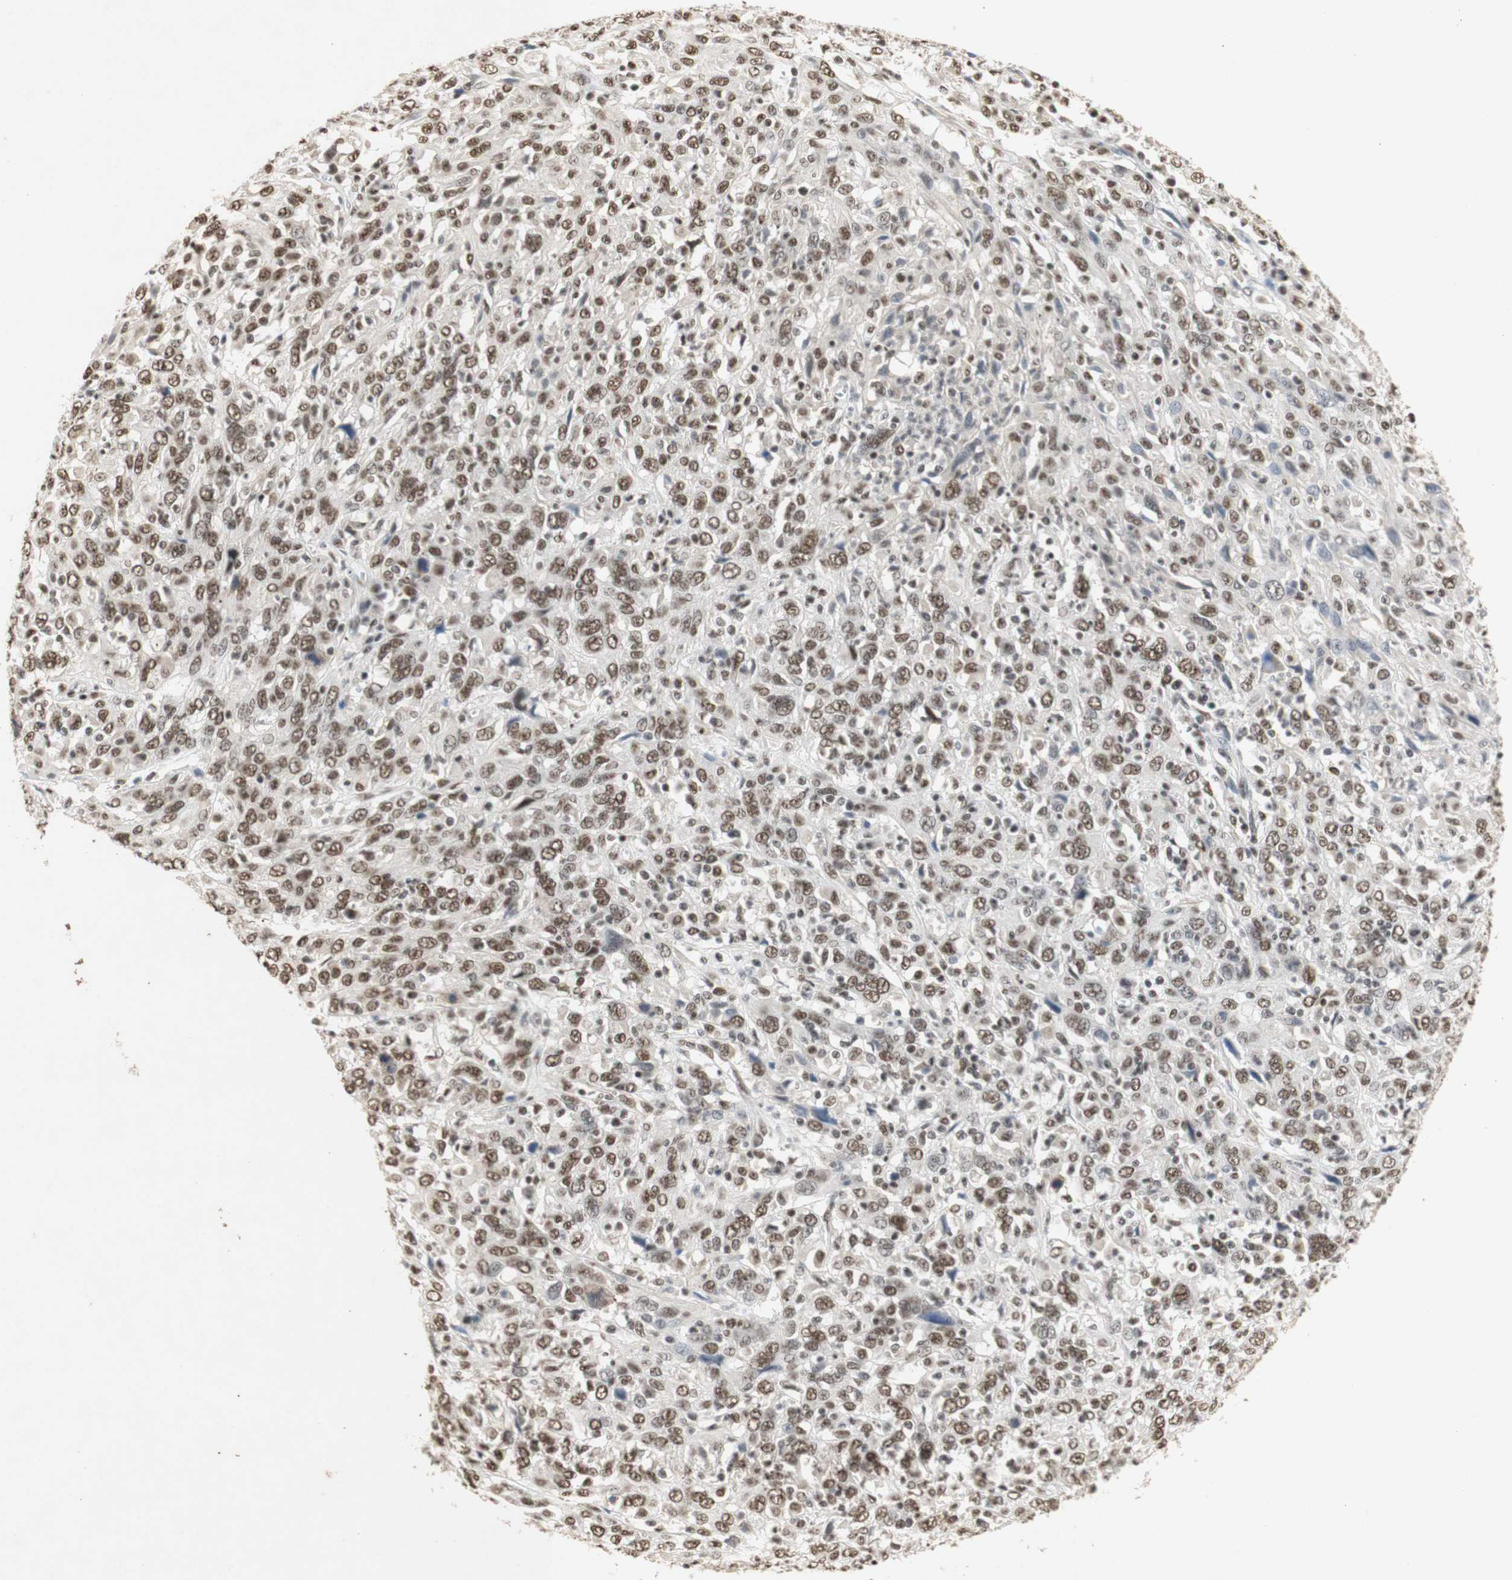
{"staining": {"intensity": "moderate", "quantity": ">75%", "location": "nuclear"}, "tissue": "cervical cancer", "cell_type": "Tumor cells", "image_type": "cancer", "snomed": [{"axis": "morphology", "description": "Squamous cell carcinoma, NOS"}, {"axis": "topography", "description": "Cervix"}], "caption": "IHC histopathology image of neoplastic tissue: cervical cancer stained using immunohistochemistry demonstrates medium levels of moderate protein expression localized specifically in the nuclear of tumor cells, appearing as a nuclear brown color.", "gene": "SNRPB", "patient": {"sex": "female", "age": 46}}